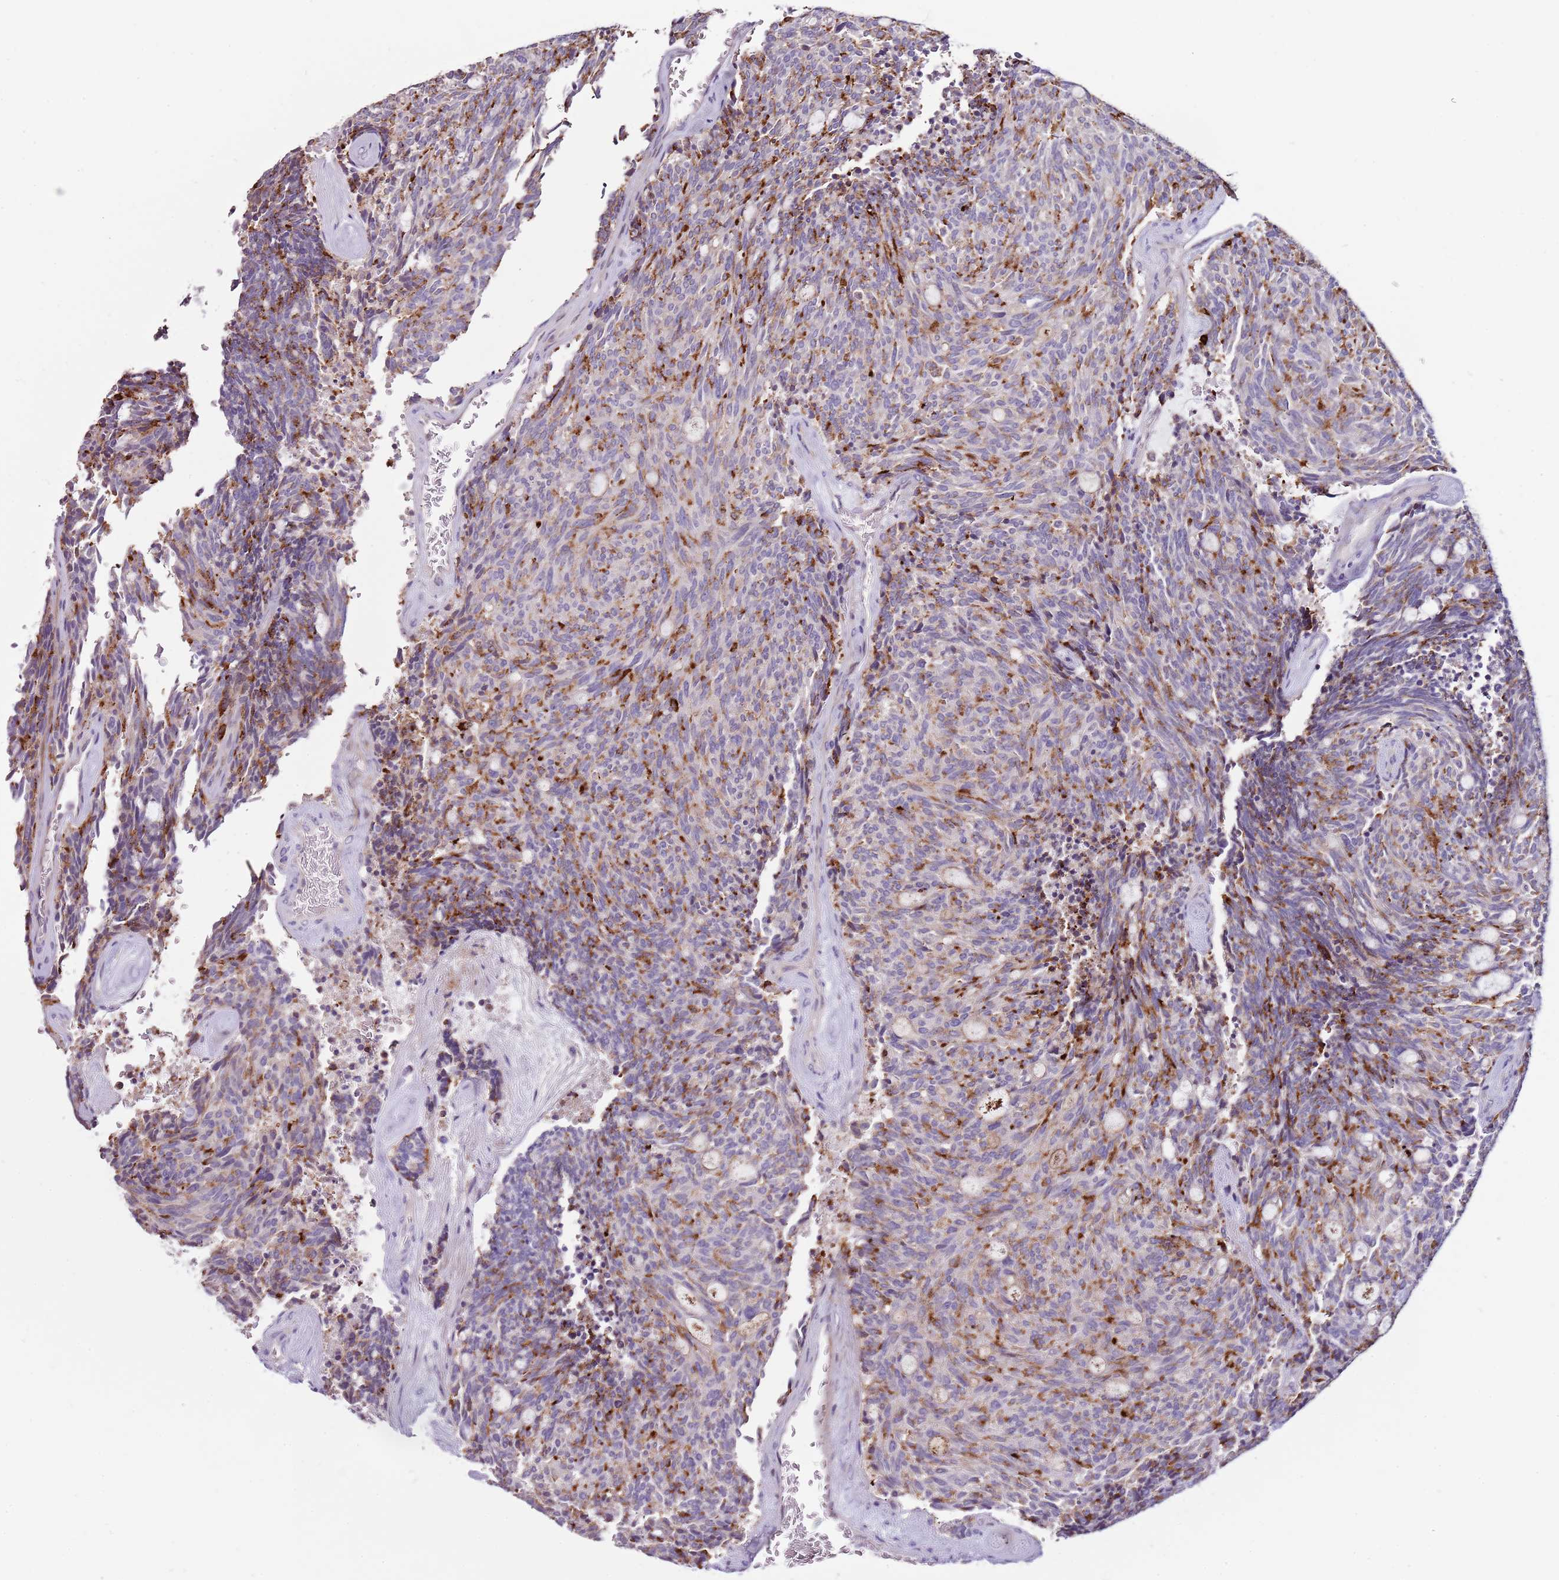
{"staining": {"intensity": "moderate", "quantity": "<25%", "location": "cytoplasmic/membranous"}, "tissue": "carcinoid", "cell_type": "Tumor cells", "image_type": "cancer", "snomed": [{"axis": "morphology", "description": "Carcinoid, malignant, NOS"}, {"axis": "topography", "description": "Pancreas"}], "caption": "Carcinoid was stained to show a protein in brown. There is low levels of moderate cytoplasmic/membranous staining in approximately <25% of tumor cells.", "gene": "NKX2-3", "patient": {"sex": "female", "age": 54}}